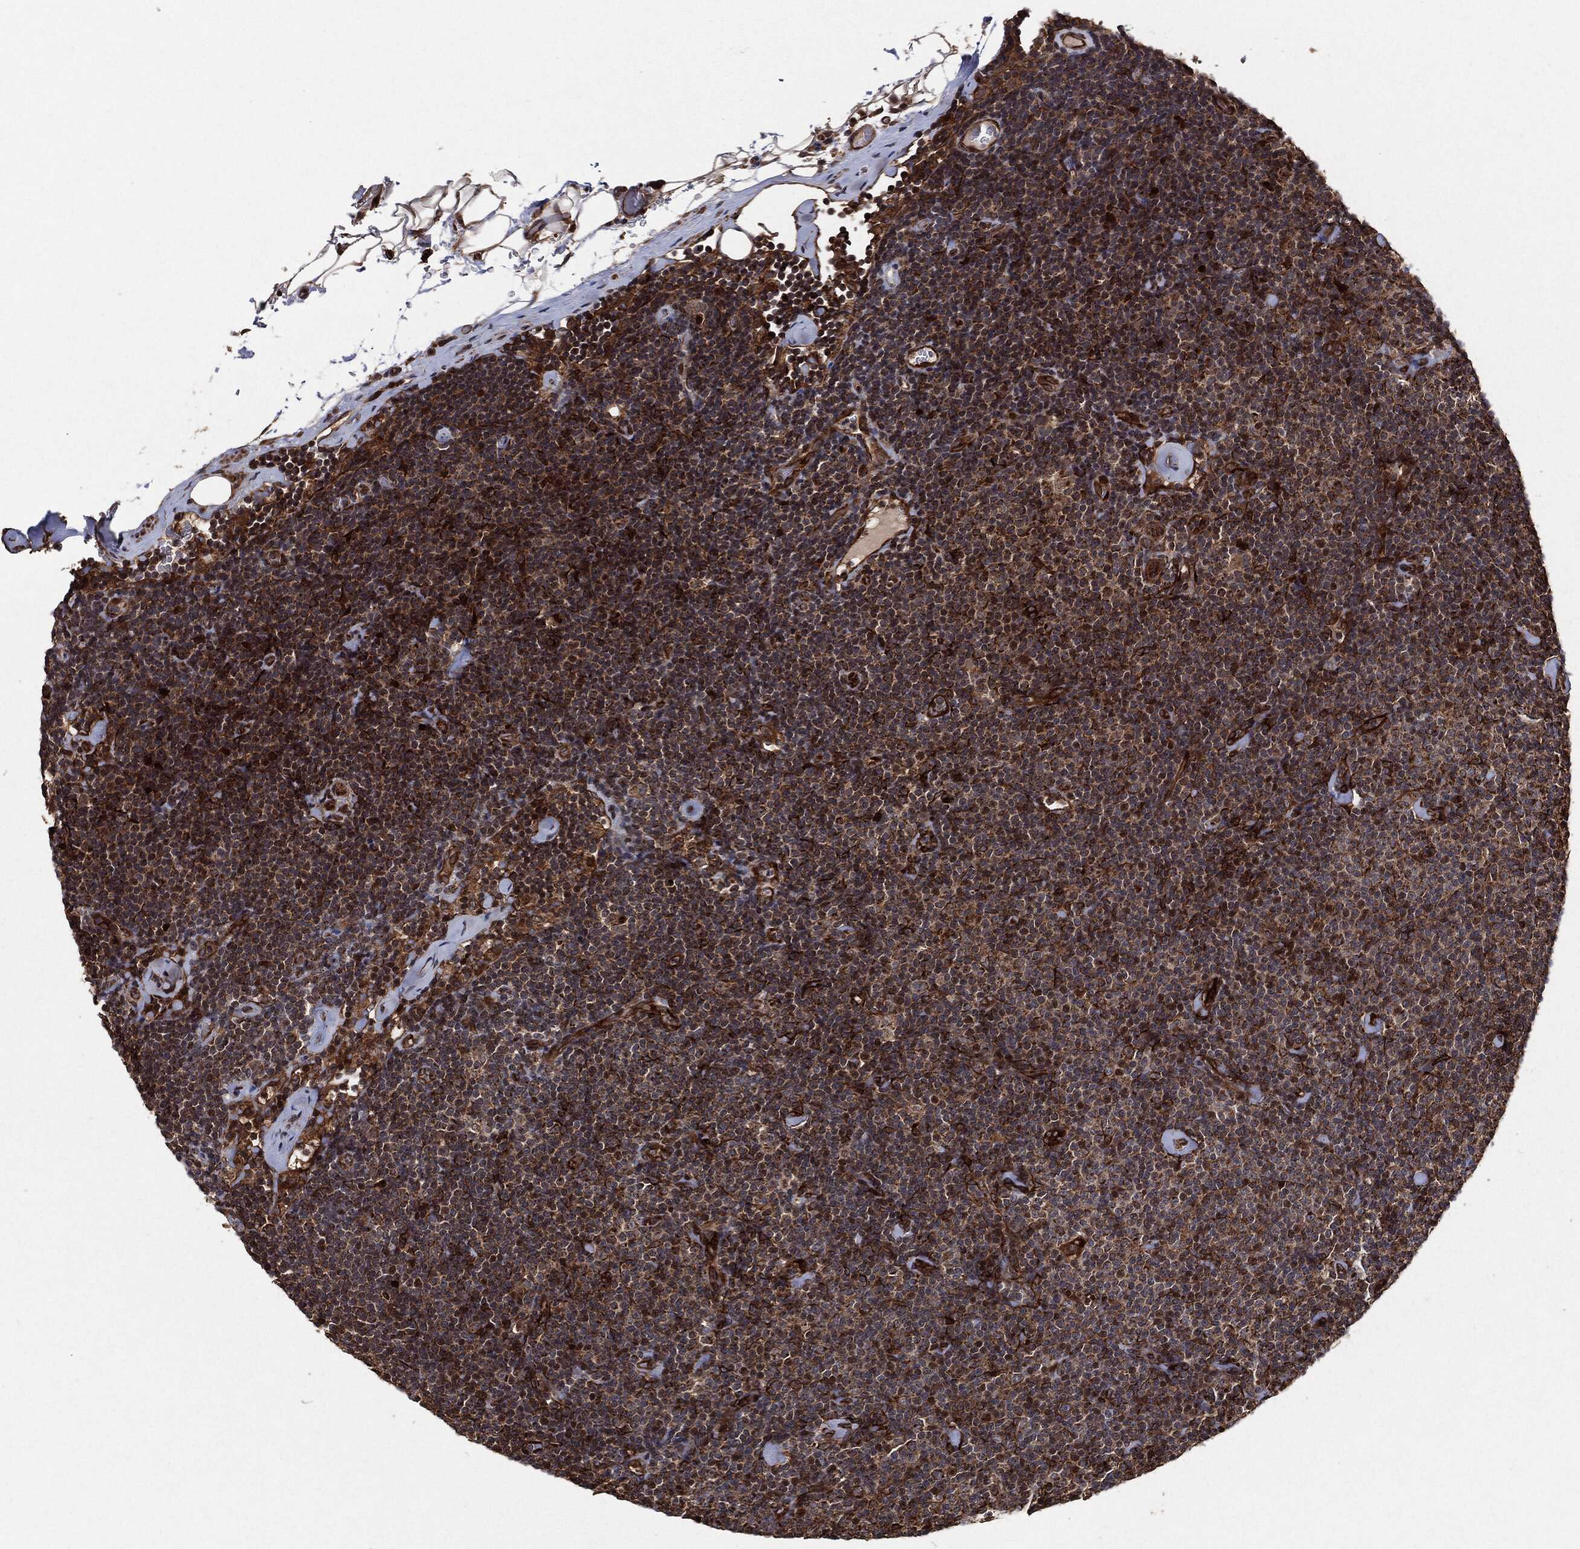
{"staining": {"intensity": "moderate", "quantity": "25%-75%", "location": "cytoplasmic/membranous"}, "tissue": "lymphoma", "cell_type": "Tumor cells", "image_type": "cancer", "snomed": [{"axis": "morphology", "description": "Malignant lymphoma, non-Hodgkin's type, Low grade"}, {"axis": "topography", "description": "Lymph node"}], "caption": "Protein analysis of lymphoma tissue reveals moderate cytoplasmic/membranous expression in approximately 25%-75% of tumor cells. The protein of interest is shown in brown color, while the nuclei are stained blue.", "gene": "BCAR1", "patient": {"sex": "male", "age": 81}}